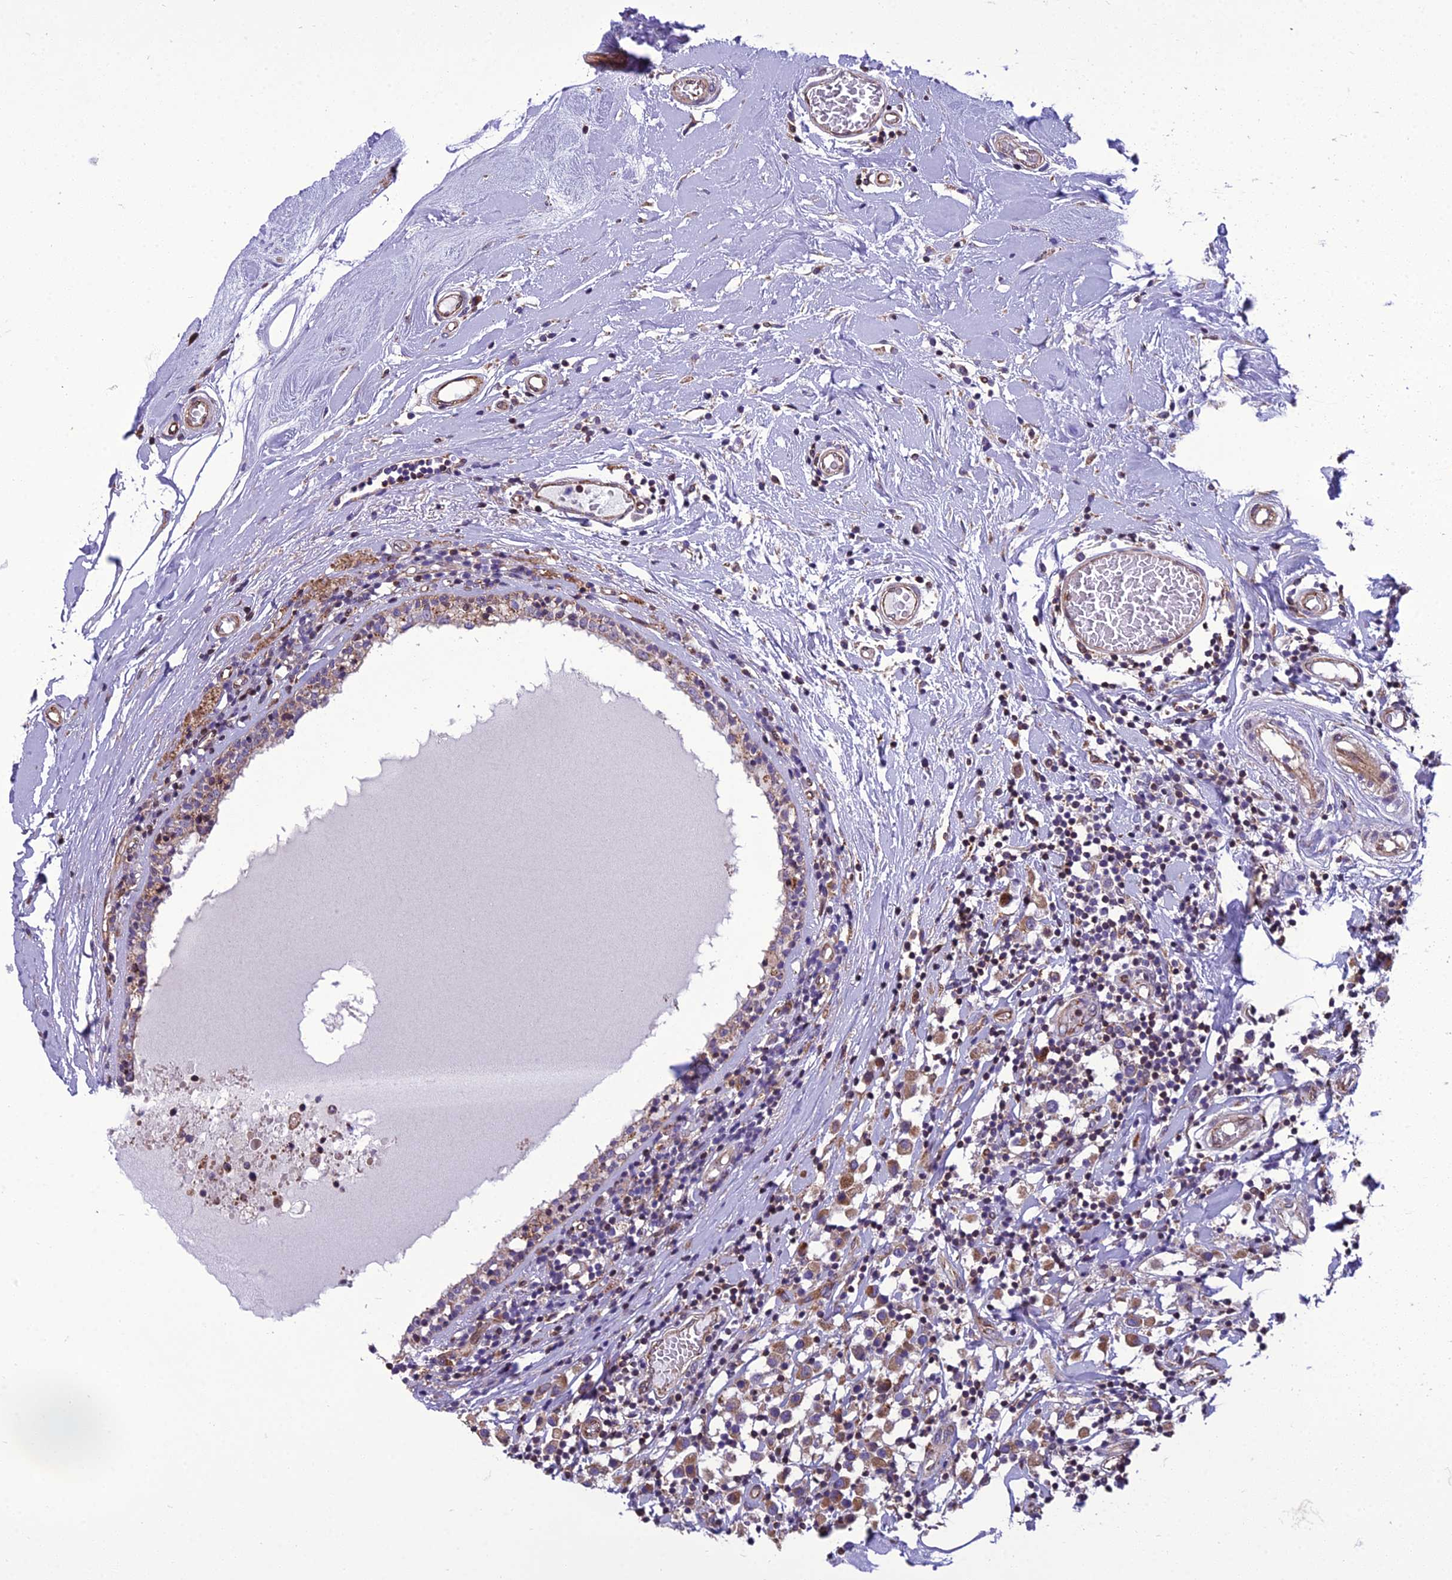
{"staining": {"intensity": "moderate", "quantity": ">75%", "location": "cytoplasmic/membranous"}, "tissue": "breast cancer", "cell_type": "Tumor cells", "image_type": "cancer", "snomed": [{"axis": "morphology", "description": "Duct carcinoma"}, {"axis": "topography", "description": "Breast"}], "caption": "Protein staining demonstrates moderate cytoplasmic/membranous expression in approximately >75% of tumor cells in breast cancer (invasive ductal carcinoma). Nuclei are stained in blue.", "gene": "GIMAP1", "patient": {"sex": "female", "age": 61}}